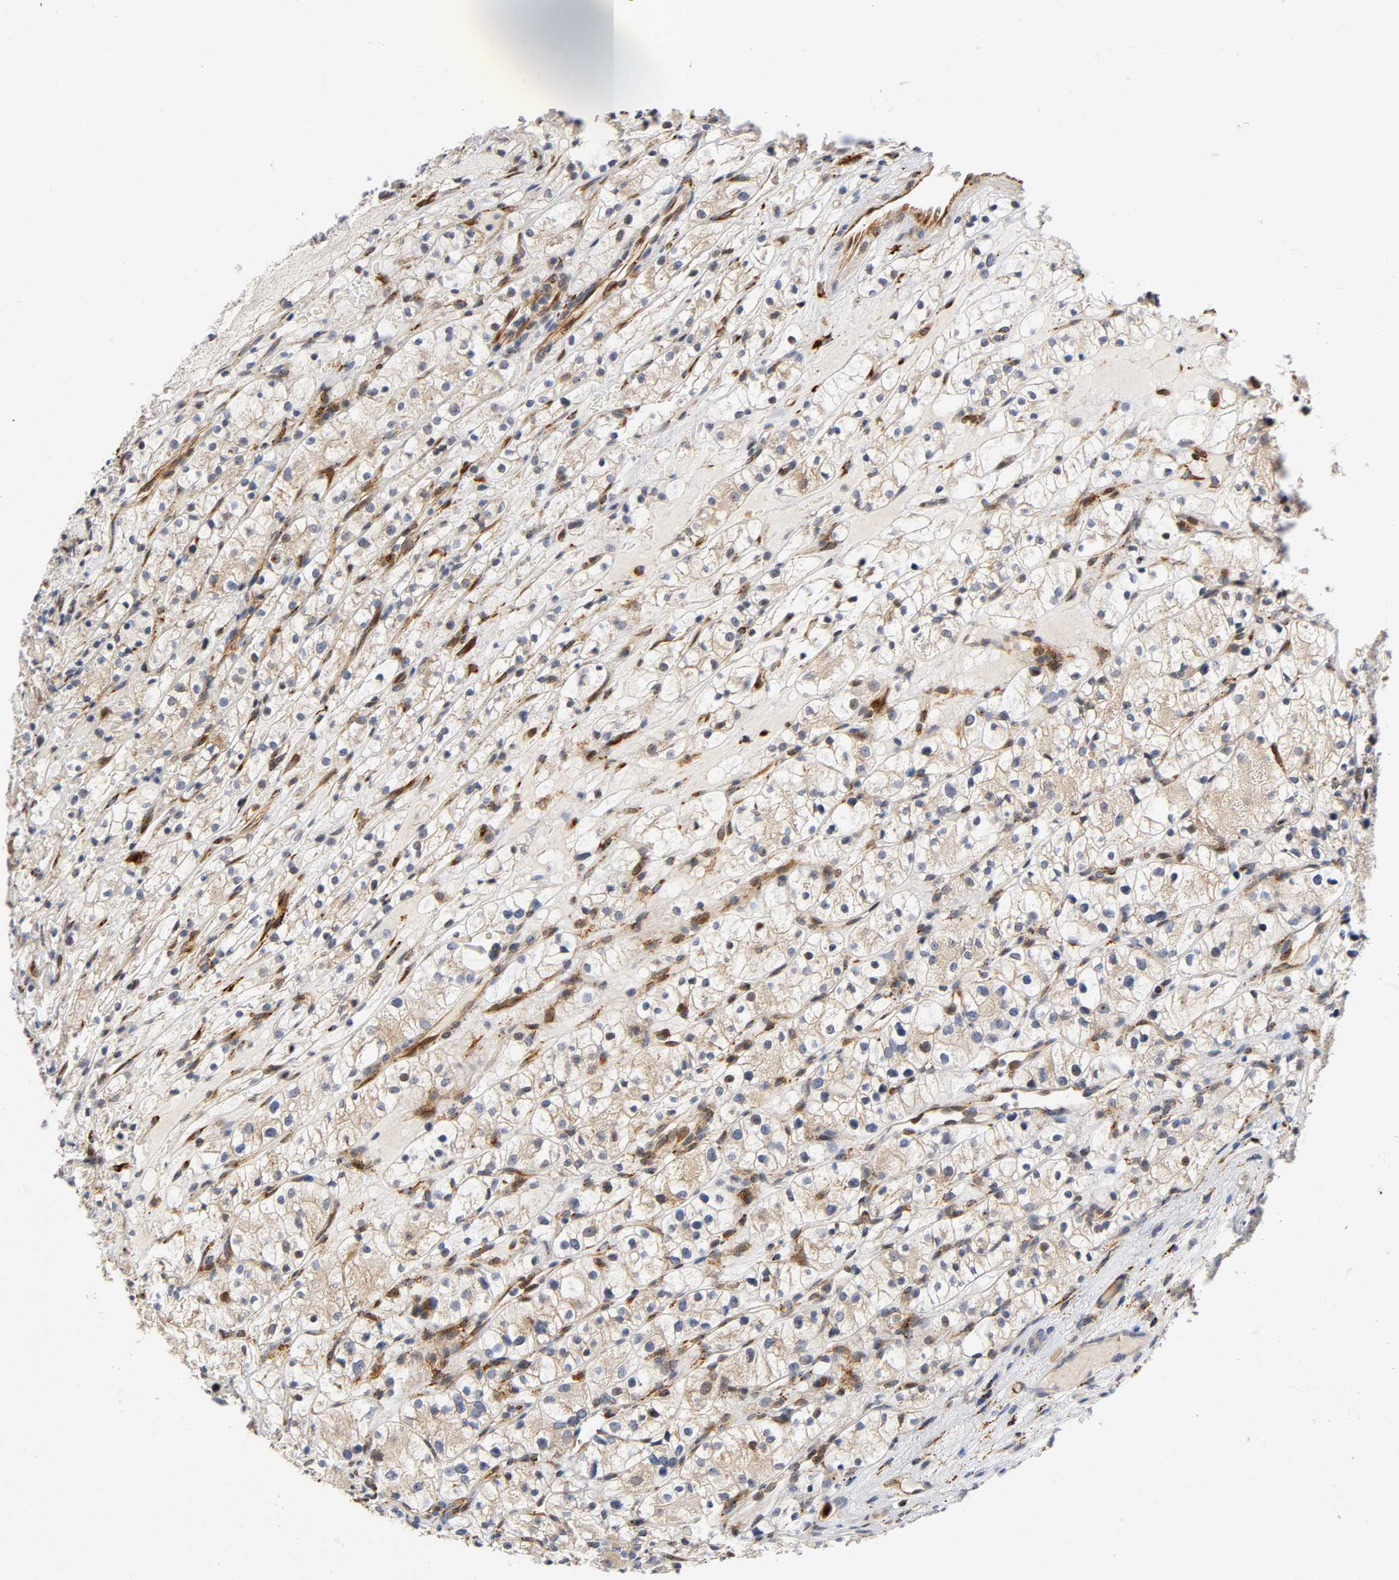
{"staining": {"intensity": "weak", "quantity": ">75%", "location": "cytoplasmic/membranous"}, "tissue": "renal cancer", "cell_type": "Tumor cells", "image_type": "cancer", "snomed": [{"axis": "morphology", "description": "Adenocarcinoma, NOS"}, {"axis": "topography", "description": "Kidney"}], "caption": "Immunohistochemistry (IHC) micrograph of neoplastic tissue: human renal cancer stained using immunohistochemistry displays low levels of weak protein expression localized specifically in the cytoplasmic/membranous of tumor cells, appearing as a cytoplasmic/membranous brown color.", "gene": "SOS2", "patient": {"sex": "female", "age": 60}}